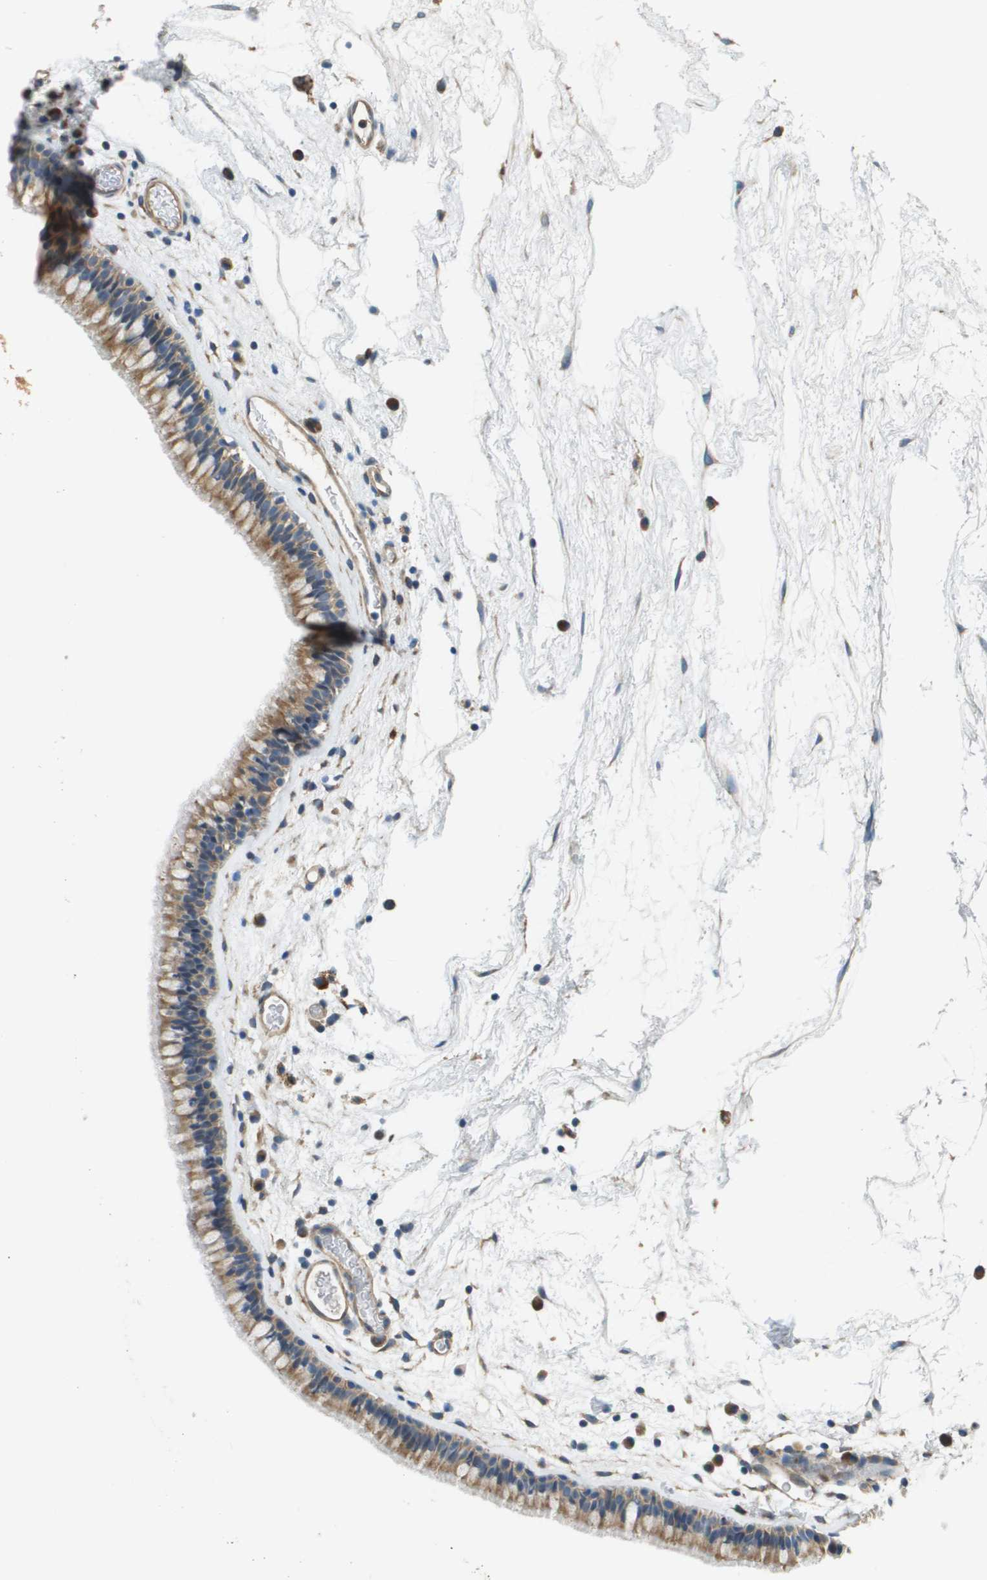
{"staining": {"intensity": "moderate", "quantity": ">75%", "location": "cytoplasmic/membranous"}, "tissue": "nasopharynx", "cell_type": "Respiratory epithelial cells", "image_type": "normal", "snomed": [{"axis": "morphology", "description": "Normal tissue, NOS"}, {"axis": "morphology", "description": "Inflammation, NOS"}, {"axis": "topography", "description": "Nasopharynx"}], "caption": "Nasopharynx stained for a protein exhibits moderate cytoplasmic/membranous positivity in respiratory epithelial cells.", "gene": "NRK", "patient": {"sex": "male", "age": 48}}